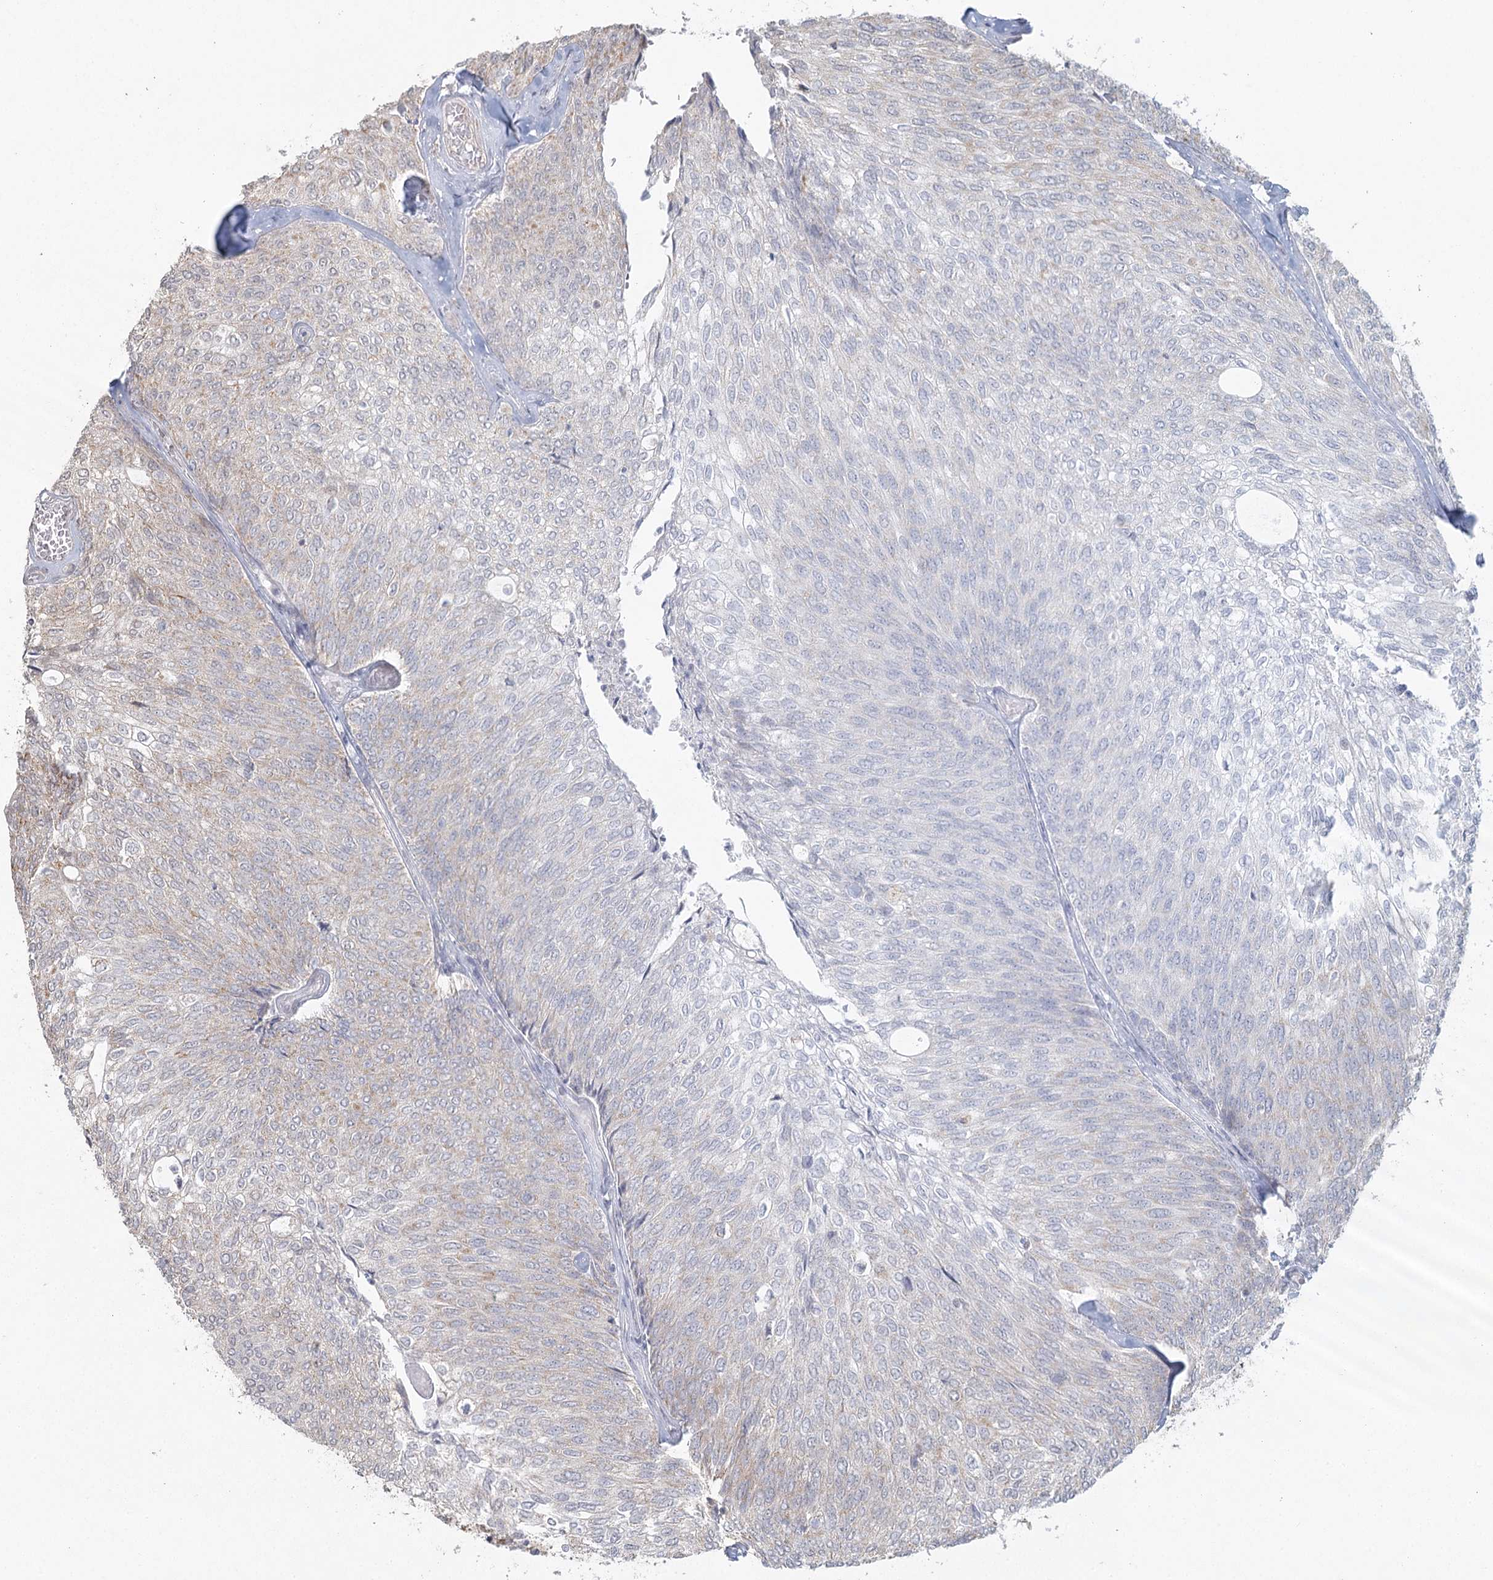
{"staining": {"intensity": "weak", "quantity": "25%-75%", "location": "cytoplasmic/membranous"}, "tissue": "urothelial cancer", "cell_type": "Tumor cells", "image_type": "cancer", "snomed": [{"axis": "morphology", "description": "Urothelial carcinoma, Low grade"}, {"axis": "topography", "description": "Urinary bladder"}], "caption": "Weak cytoplasmic/membranous staining for a protein is seen in about 25%-75% of tumor cells of urothelial cancer using immunohistochemistry.", "gene": "LACTB", "patient": {"sex": "female", "age": 79}}